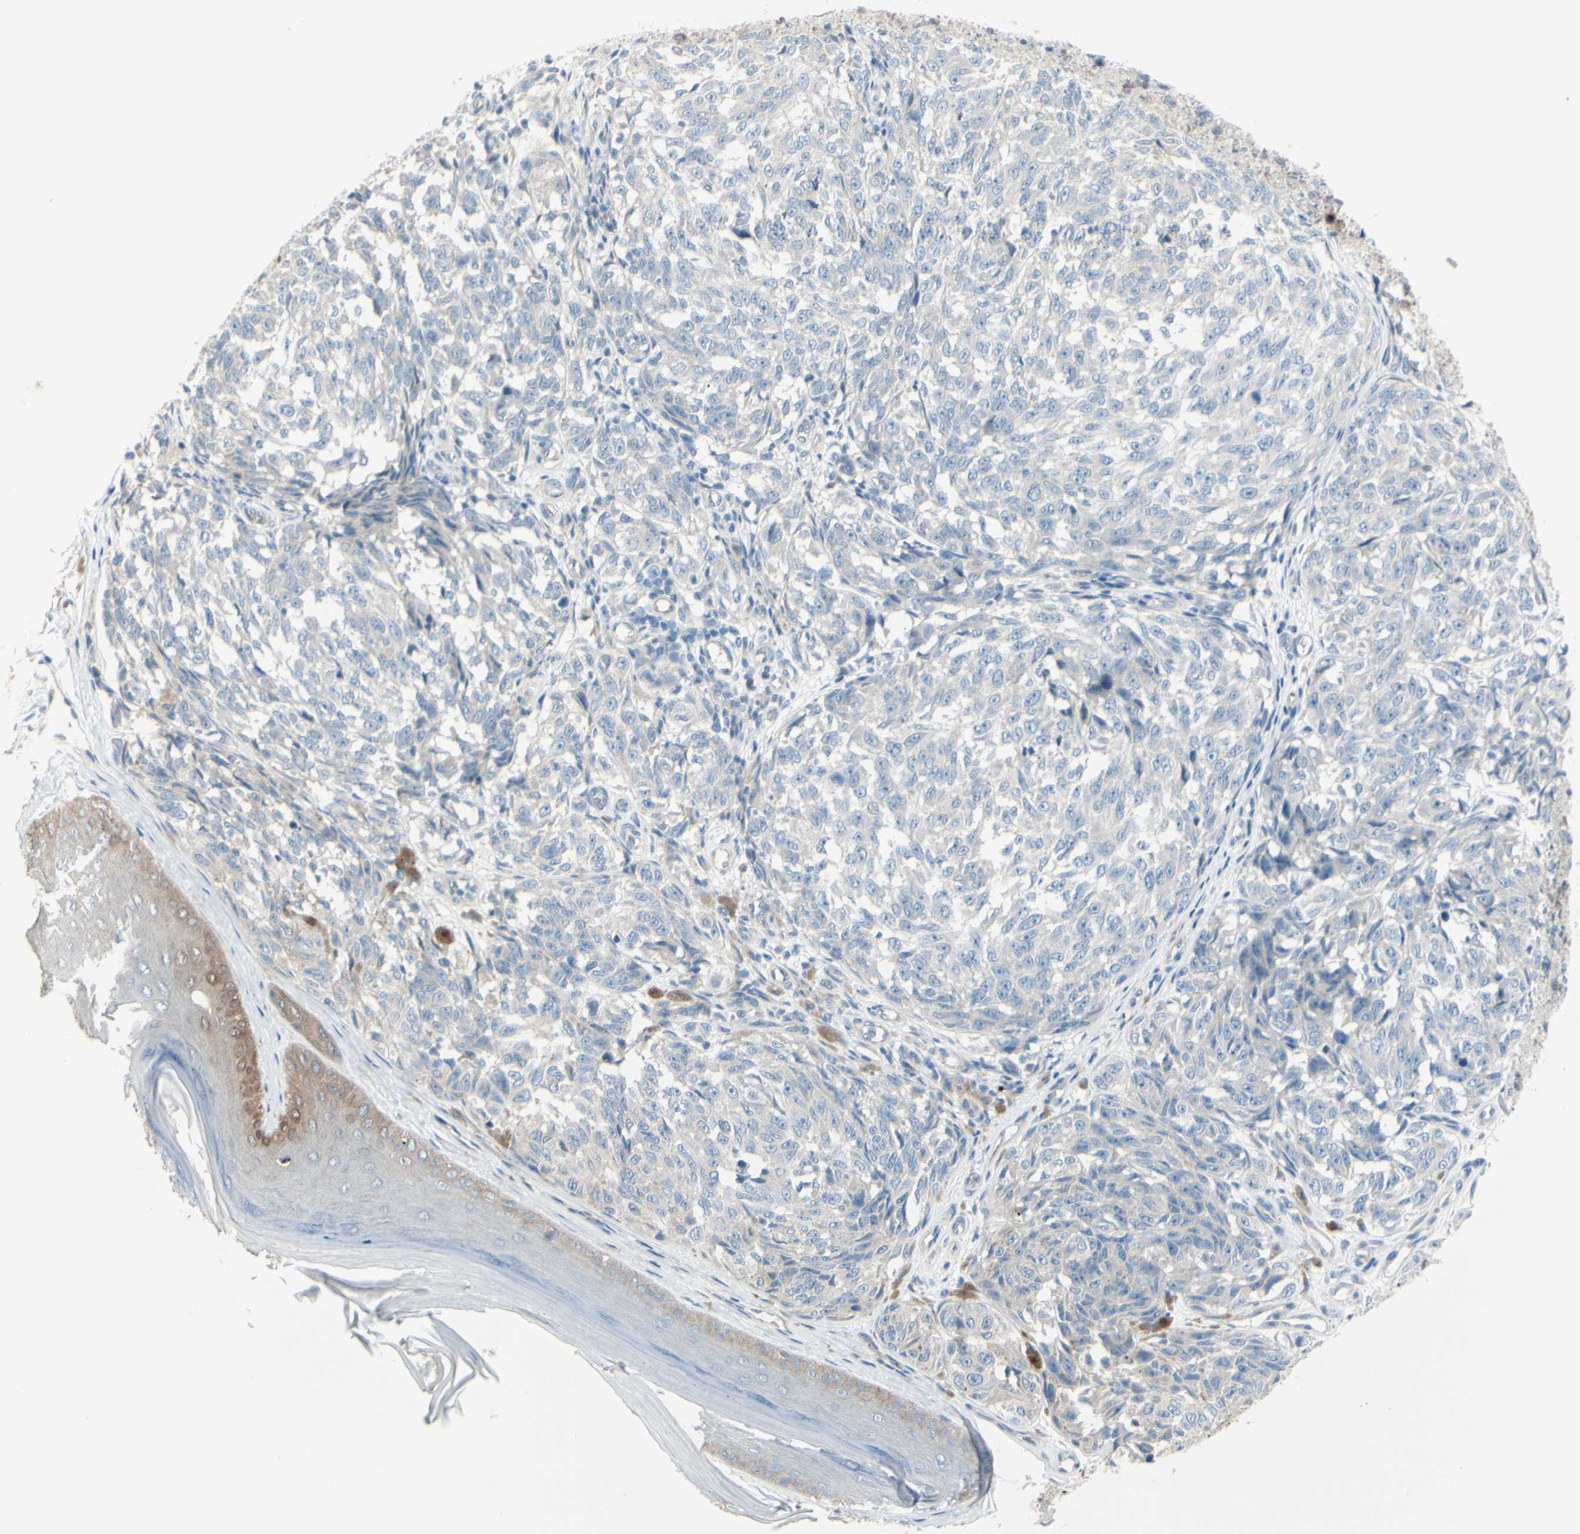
{"staining": {"intensity": "weak", "quantity": "25%-75%", "location": "cytoplasmic/membranous"}, "tissue": "melanoma", "cell_type": "Tumor cells", "image_type": "cancer", "snomed": [{"axis": "morphology", "description": "Malignant melanoma, NOS"}, {"axis": "topography", "description": "Skin"}], "caption": "Malignant melanoma stained for a protein shows weak cytoplasmic/membranous positivity in tumor cells.", "gene": "LRRK1", "patient": {"sex": "female", "age": 64}}